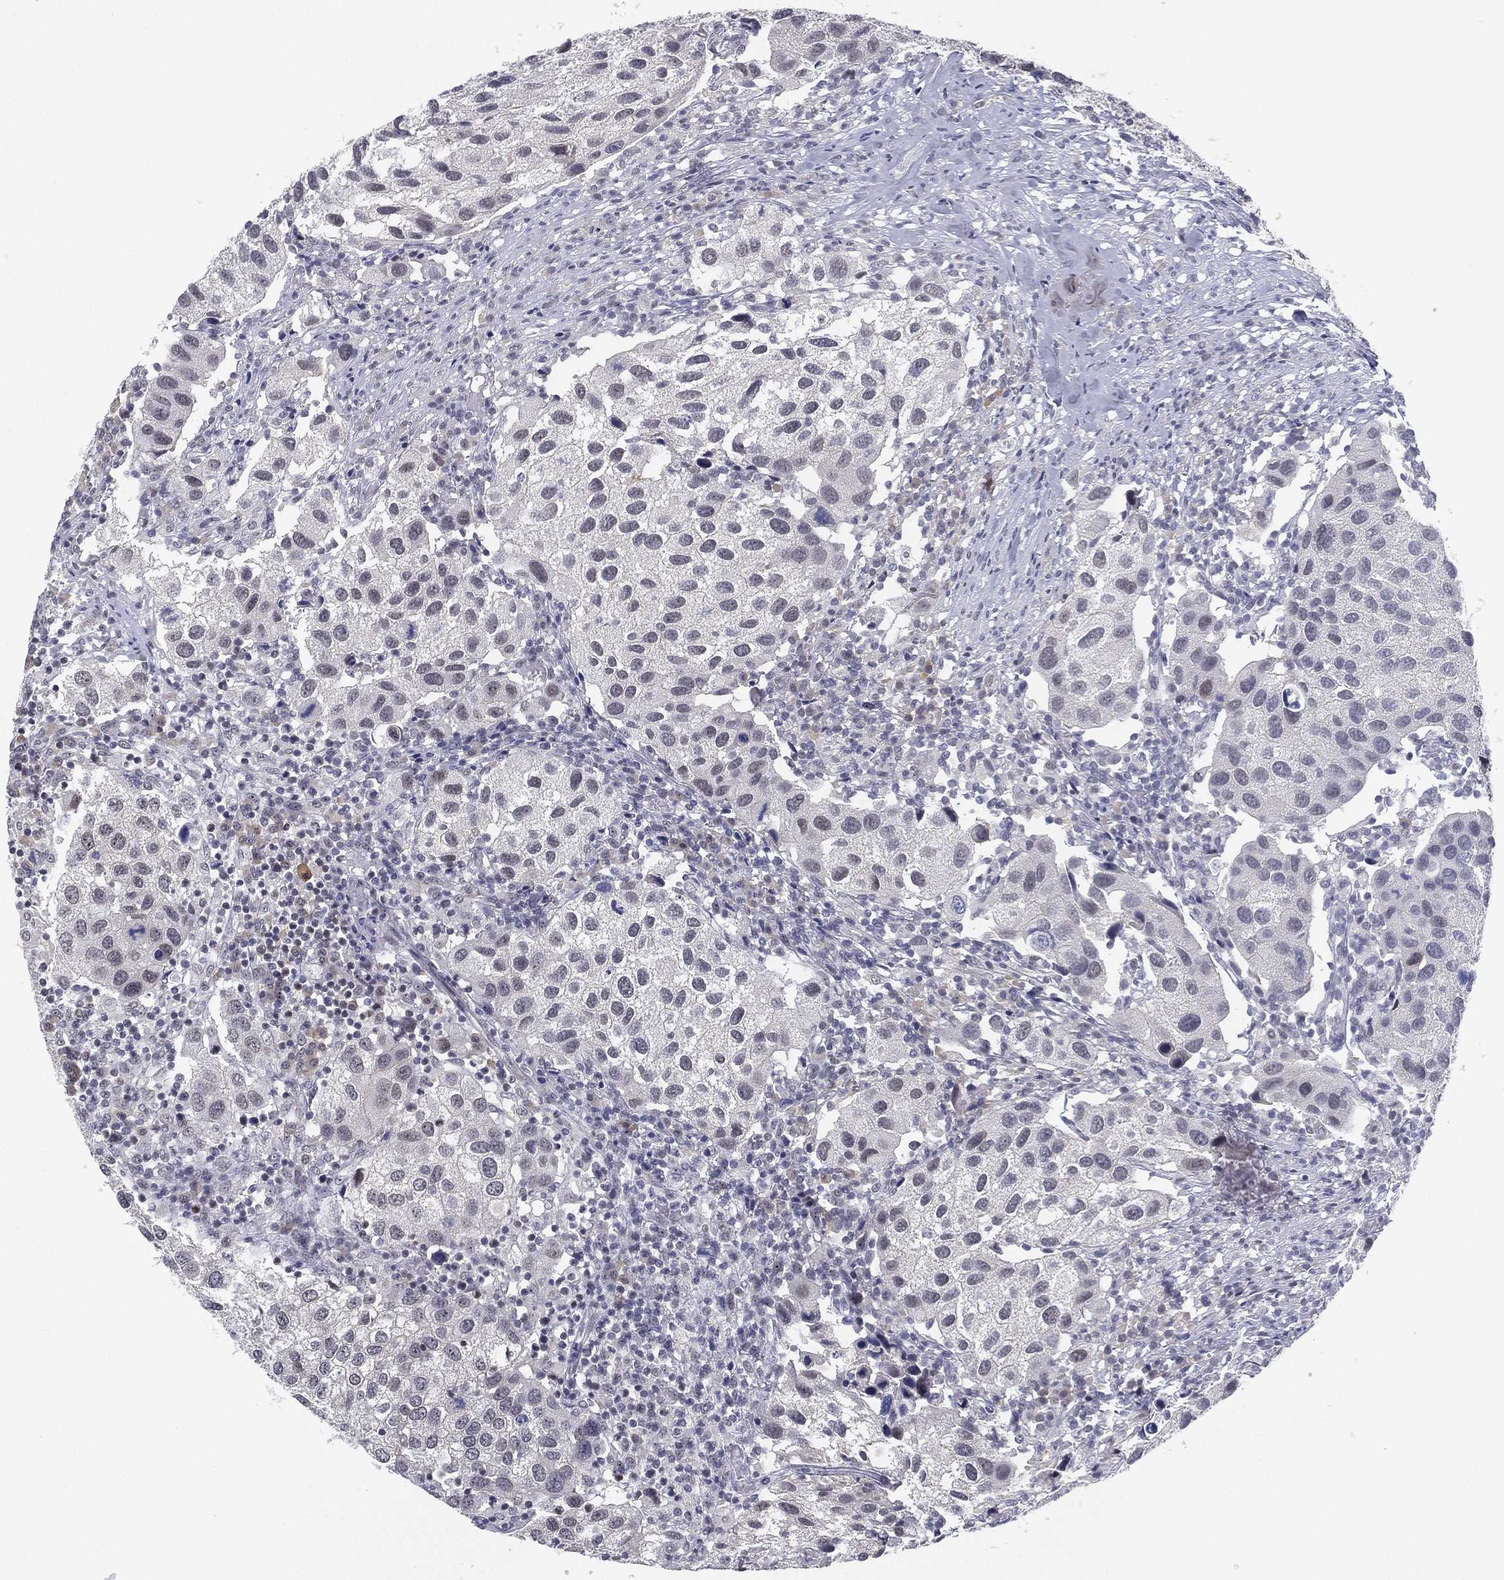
{"staining": {"intensity": "negative", "quantity": "none", "location": "none"}, "tissue": "urothelial cancer", "cell_type": "Tumor cells", "image_type": "cancer", "snomed": [{"axis": "morphology", "description": "Urothelial carcinoma, High grade"}, {"axis": "topography", "description": "Urinary bladder"}], "caption": "The photomicrograph shows no significant positivity in tumor cells of urothelial cancer. (DAB (3,3'-diaminobenzidine) immunohistochemistry (IHC), high magnification).", "gene": "MS4A8", "patient": {"sex": "male", "age": 79}}